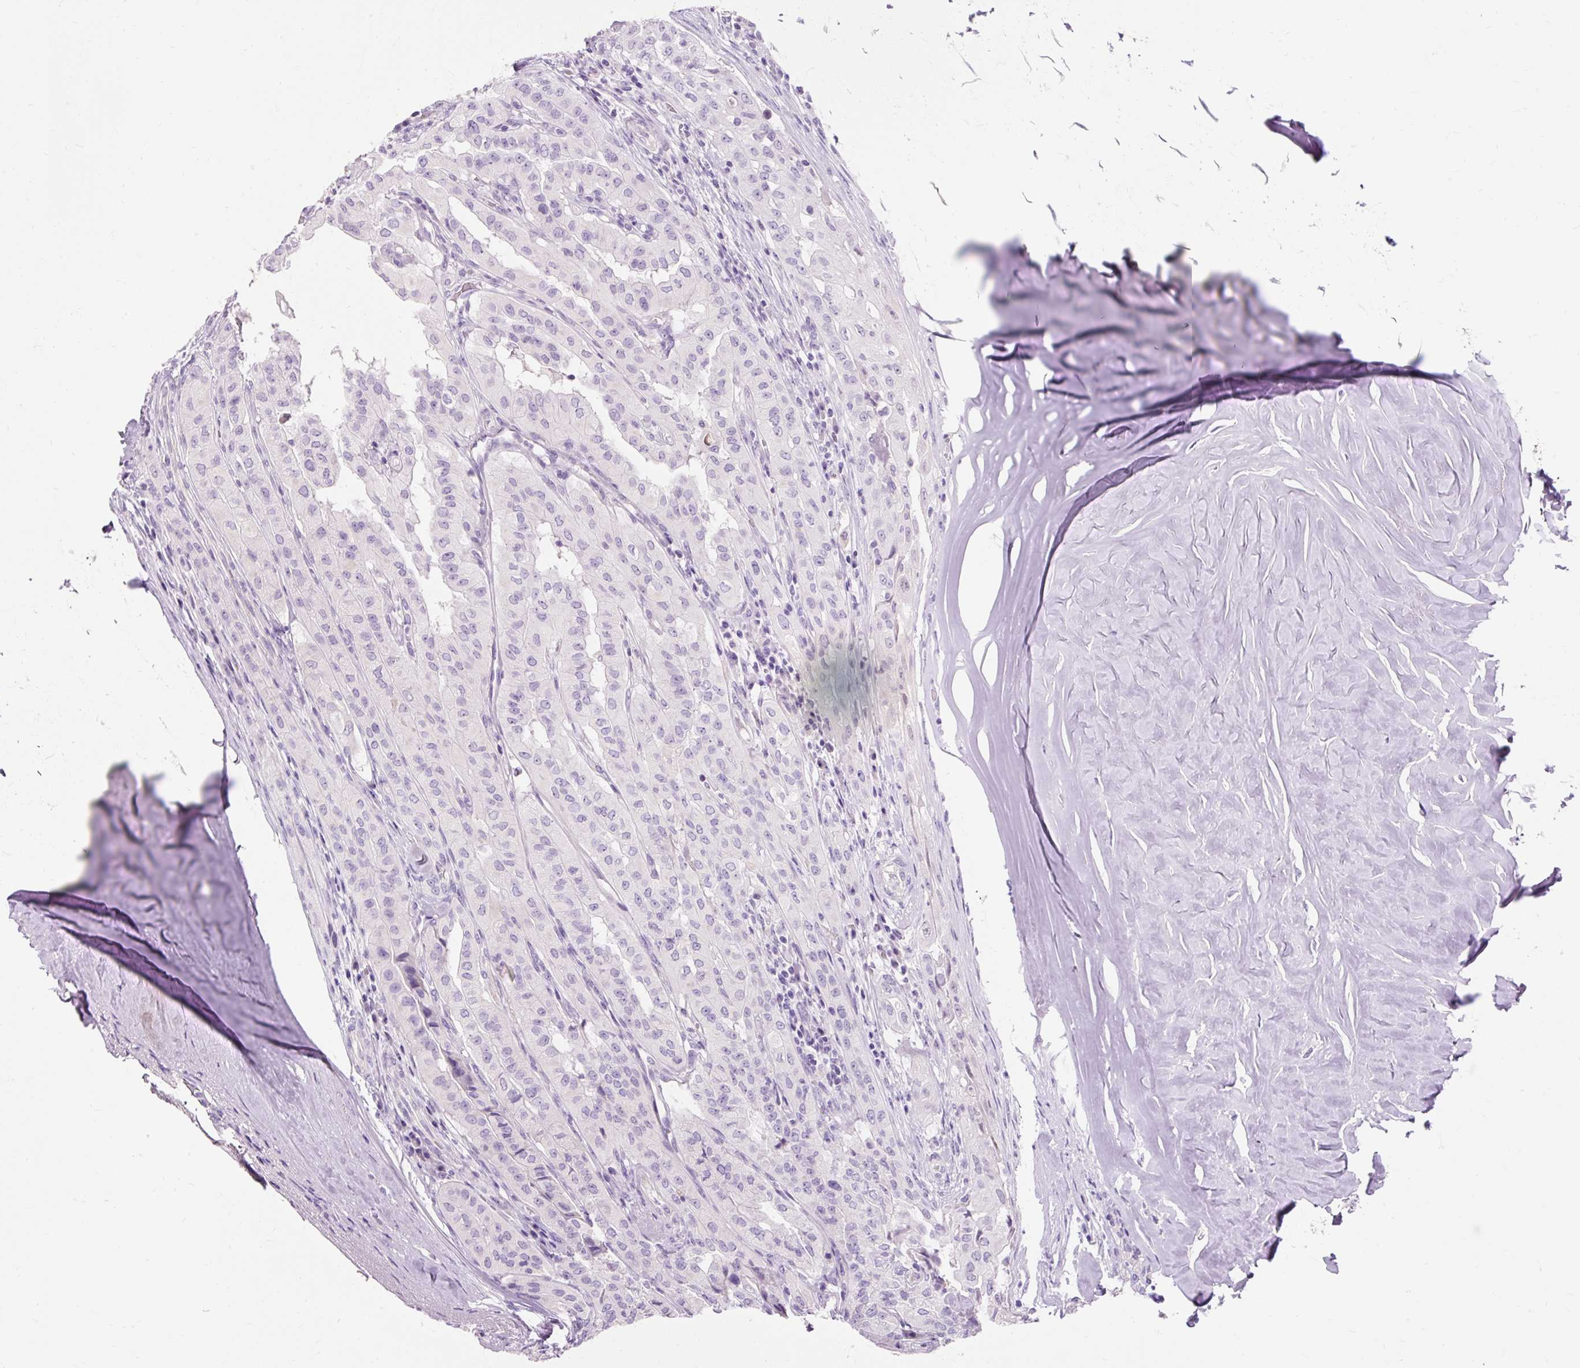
{"staining": {"intensity": "negative", "quantity": "none", "location": "none"}, "tissue": "thyroid cancer", "cell_type": "Tumor cells", "image_type": "cancer", "snomed": [{"axis": "morphology", "description": "Papillary adenocarcinoma, NOS"}, {"axis": "topography", "description": "Thyroid gland"}], "caption": "This is an immunohistochemistry (IHC) image of thyroid cancer (papillary adenocarcinoma). There is no expression in tumor cells.", "gene": "TMEM213", "patient": {"sex": "female", "age": 59}}